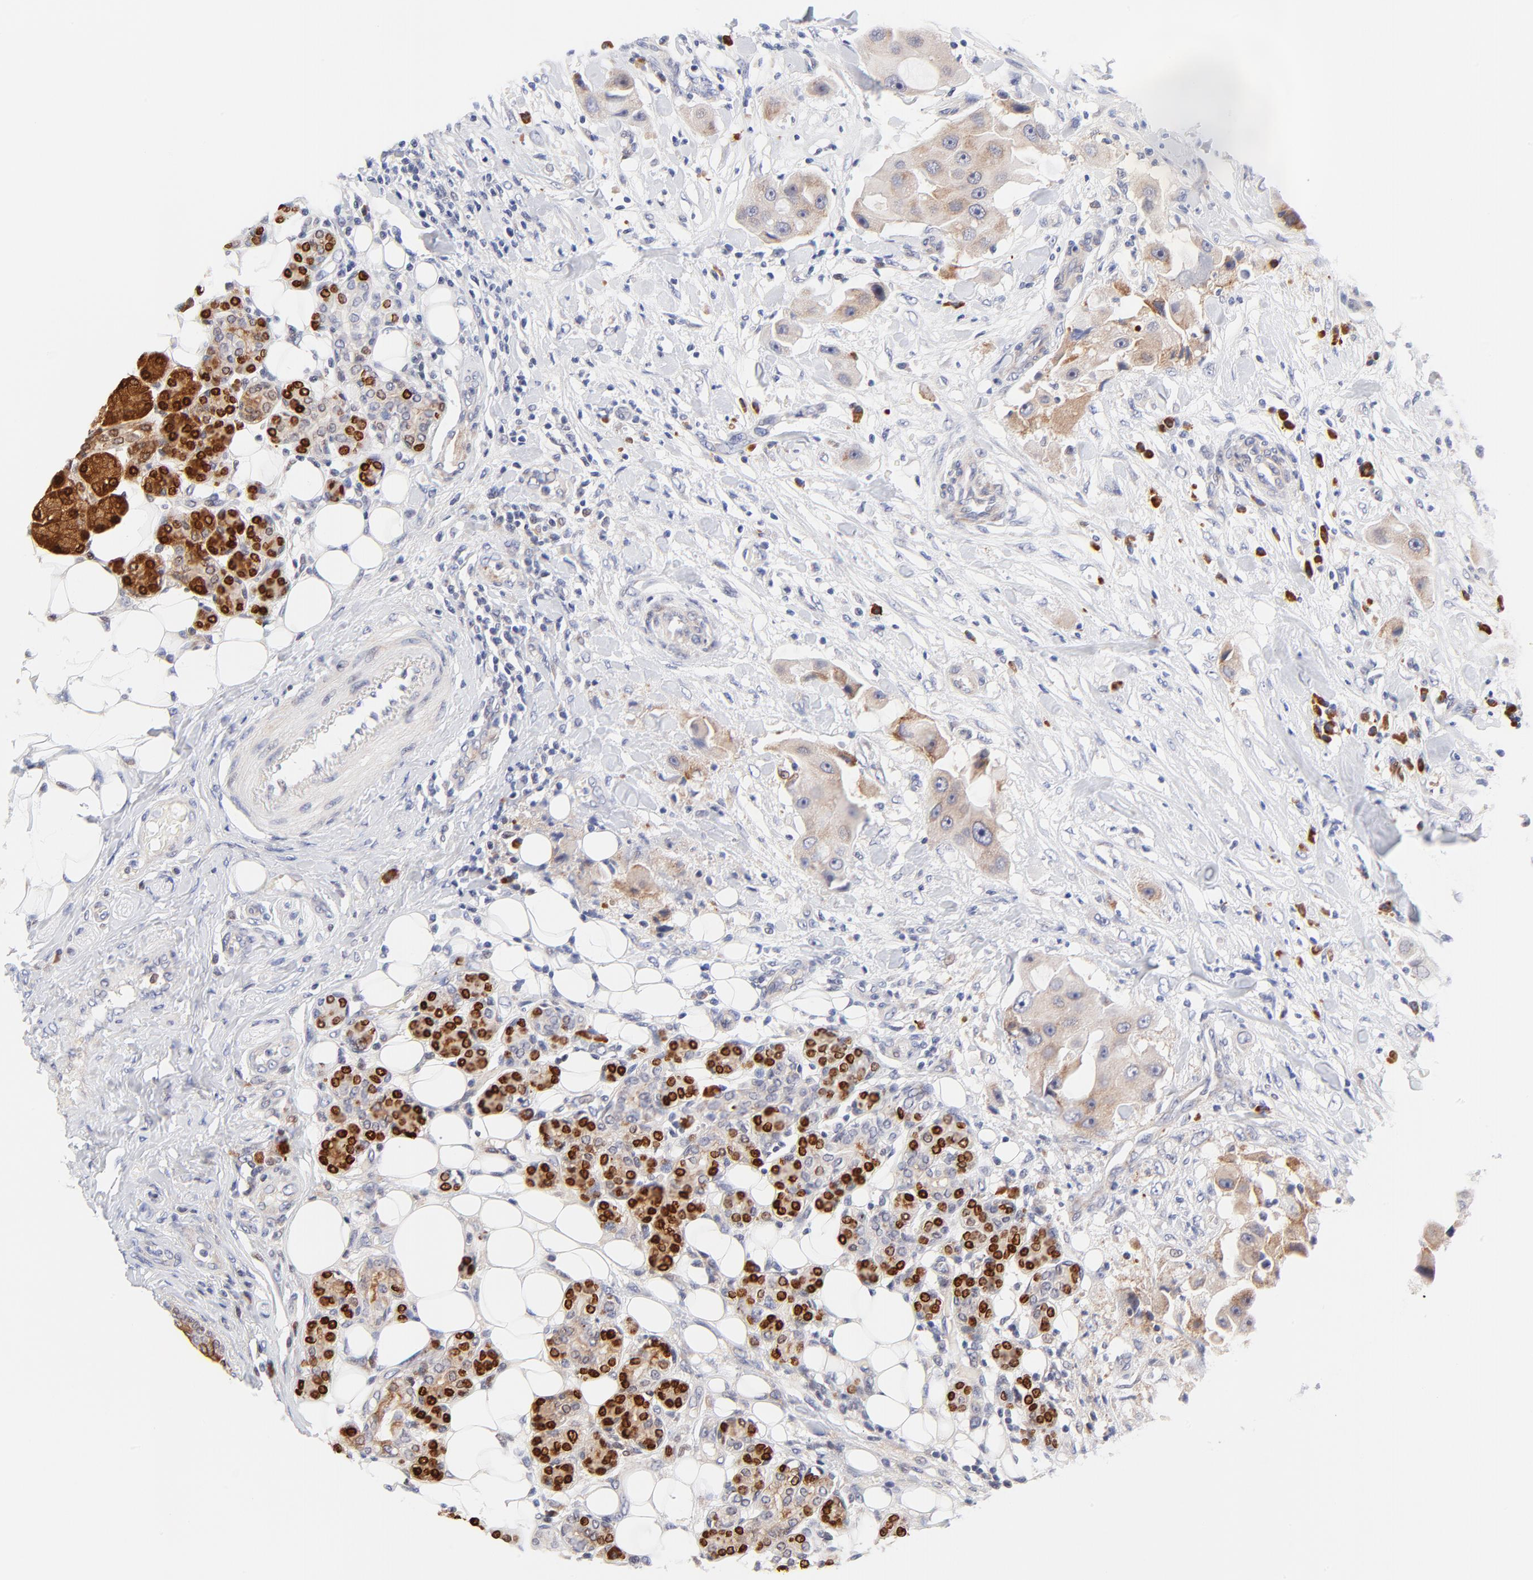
{"staining": {"intensity": "weak", "quantity": ">75%", "location": "cytoplasmic/membranous"}, "tissue": "head and neck cancer", "cell_type": "Tumor cells", "image_type": "cancer", "snomed": [{"axis": "morphology", "description": "Normal tissue, NOS"}, {"axis": "morphology", "description": "Adenocarcinoma, NOS"}, {"axis": "topography", "description": "Salivary gland"}, {"axis": "topography", "description": "Head-Neck"}], "caption": "DAB (3,3'-diaminobenzidine) immunohistochemical staining of adenocarcinoma (head and neck) exhibits weak cytoplasmic/membranous protein staining in about >75% of tumor cells.", "gene": "AFF2", "patient": {"sex": "male", "age": 80}}